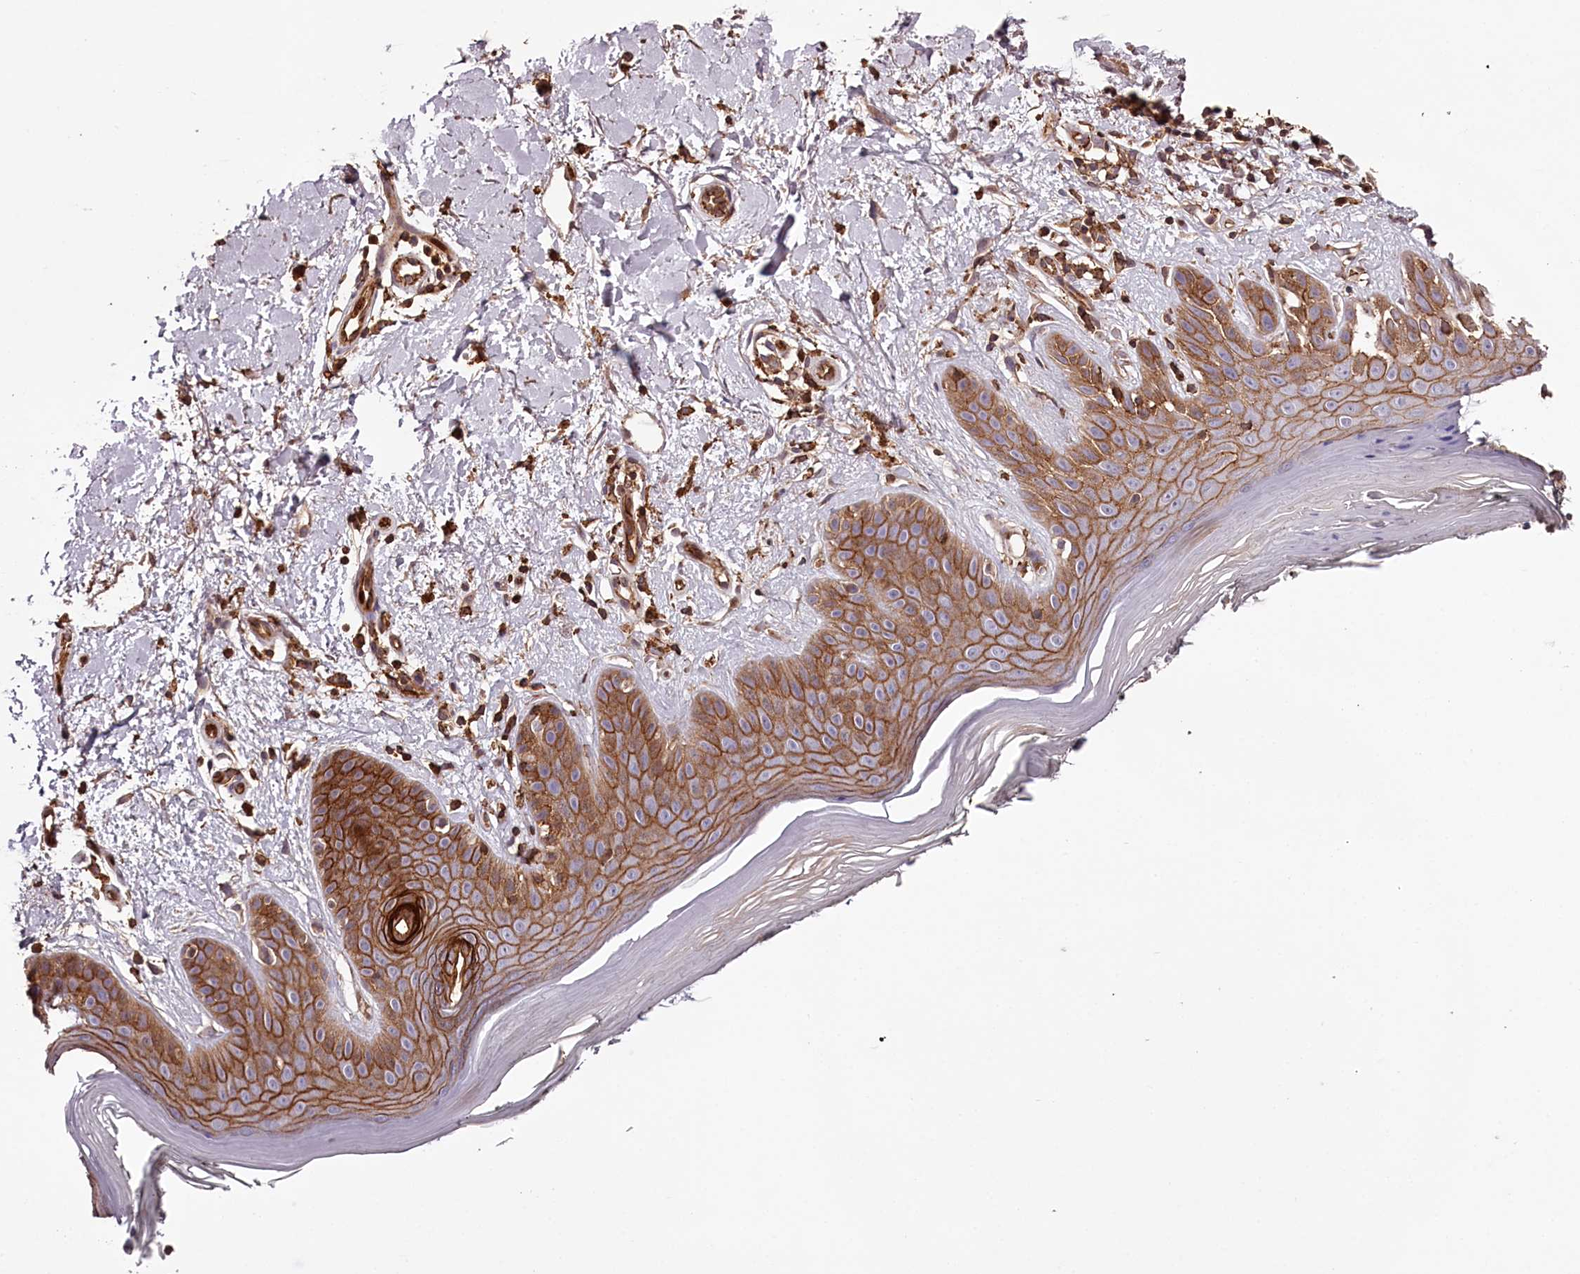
{"staining": {"intensity": "strong", "quantity": ">75%", "location": "cytoplasmic/membranous,nuclear"}, "tissue": "skin", "cell_type": "Fibroblasts", "image_type": "normal", "snomed": [{"axis": "morphology", "description": "Normal tissue, NOS"}, {"axis": "topography", "description": "Skin"}], "caption": "Brown immunohistochemical staining in normal human skin reveals strong cytoplasmic/membranous,nuclear expression in about >75% of fibroblasts. The protein is stained brown, and the nuclei are stained in blue (DAB (3,3'-diaminobenzidine) IHC with brightfield microscopy, high magnification).", "gene": "KIF14", "patient": {"sex": "female", "age": 64}}